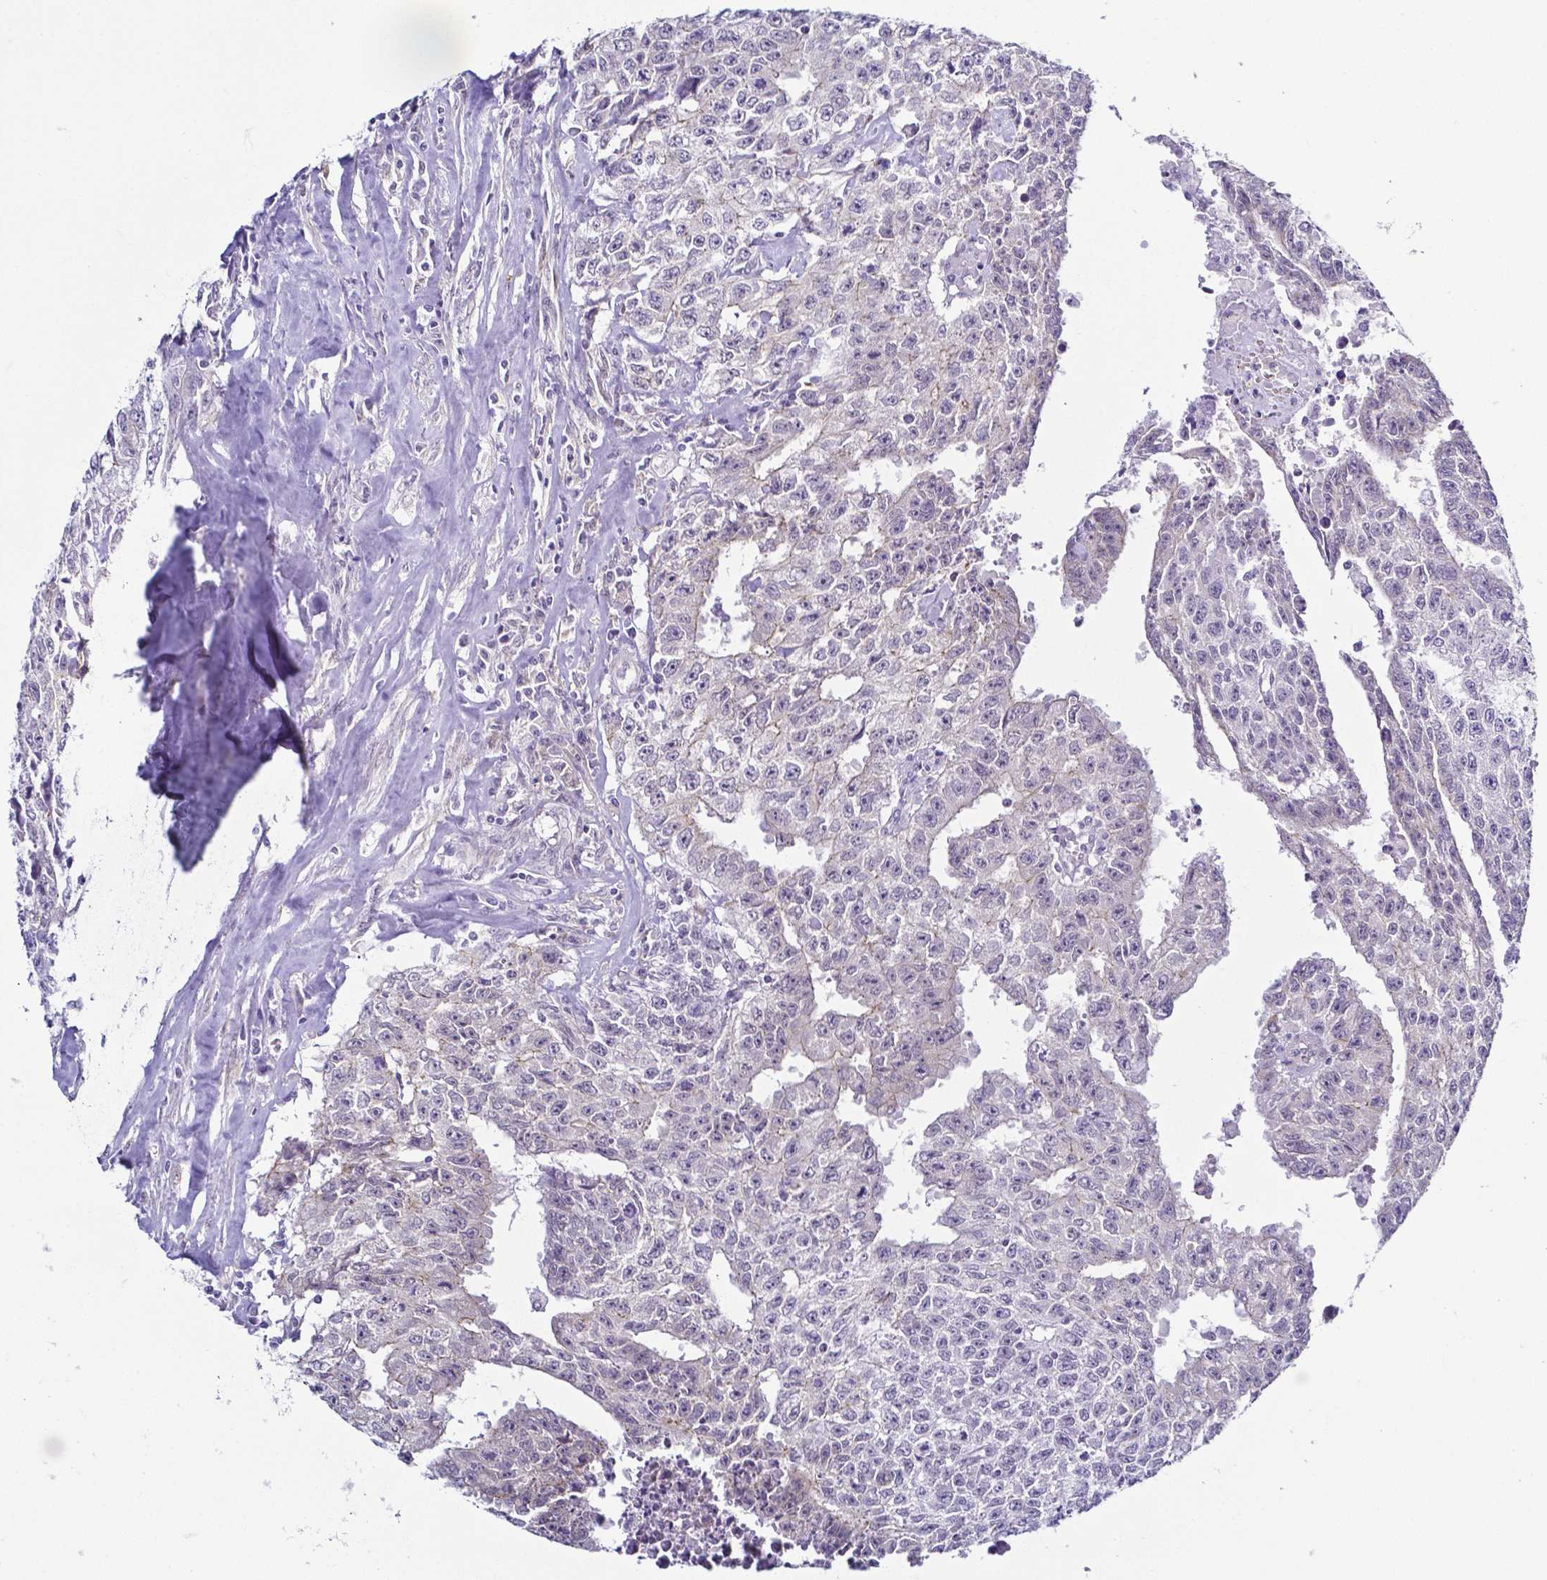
{"staining": {"intensity": "negative", "quantity": "none", "location": "none"}, "tissue": "testis cancer", "cell_type": "Tumor cells", "image_type": "cancer", "snomed": [{"axis": "morphology", "description": "Carcinoma, Embryonal, NOS"}, {"axis": "morphology", "description": "Teratoma, malignant, NOS"}, {"axis": "topography", "description": "Testis"}], "caption": "The histopathology image reveals no staining of tumor cells in testis cancer.", "gene": "FAM83G", "patient": {"sex": "male", "age": 24}}